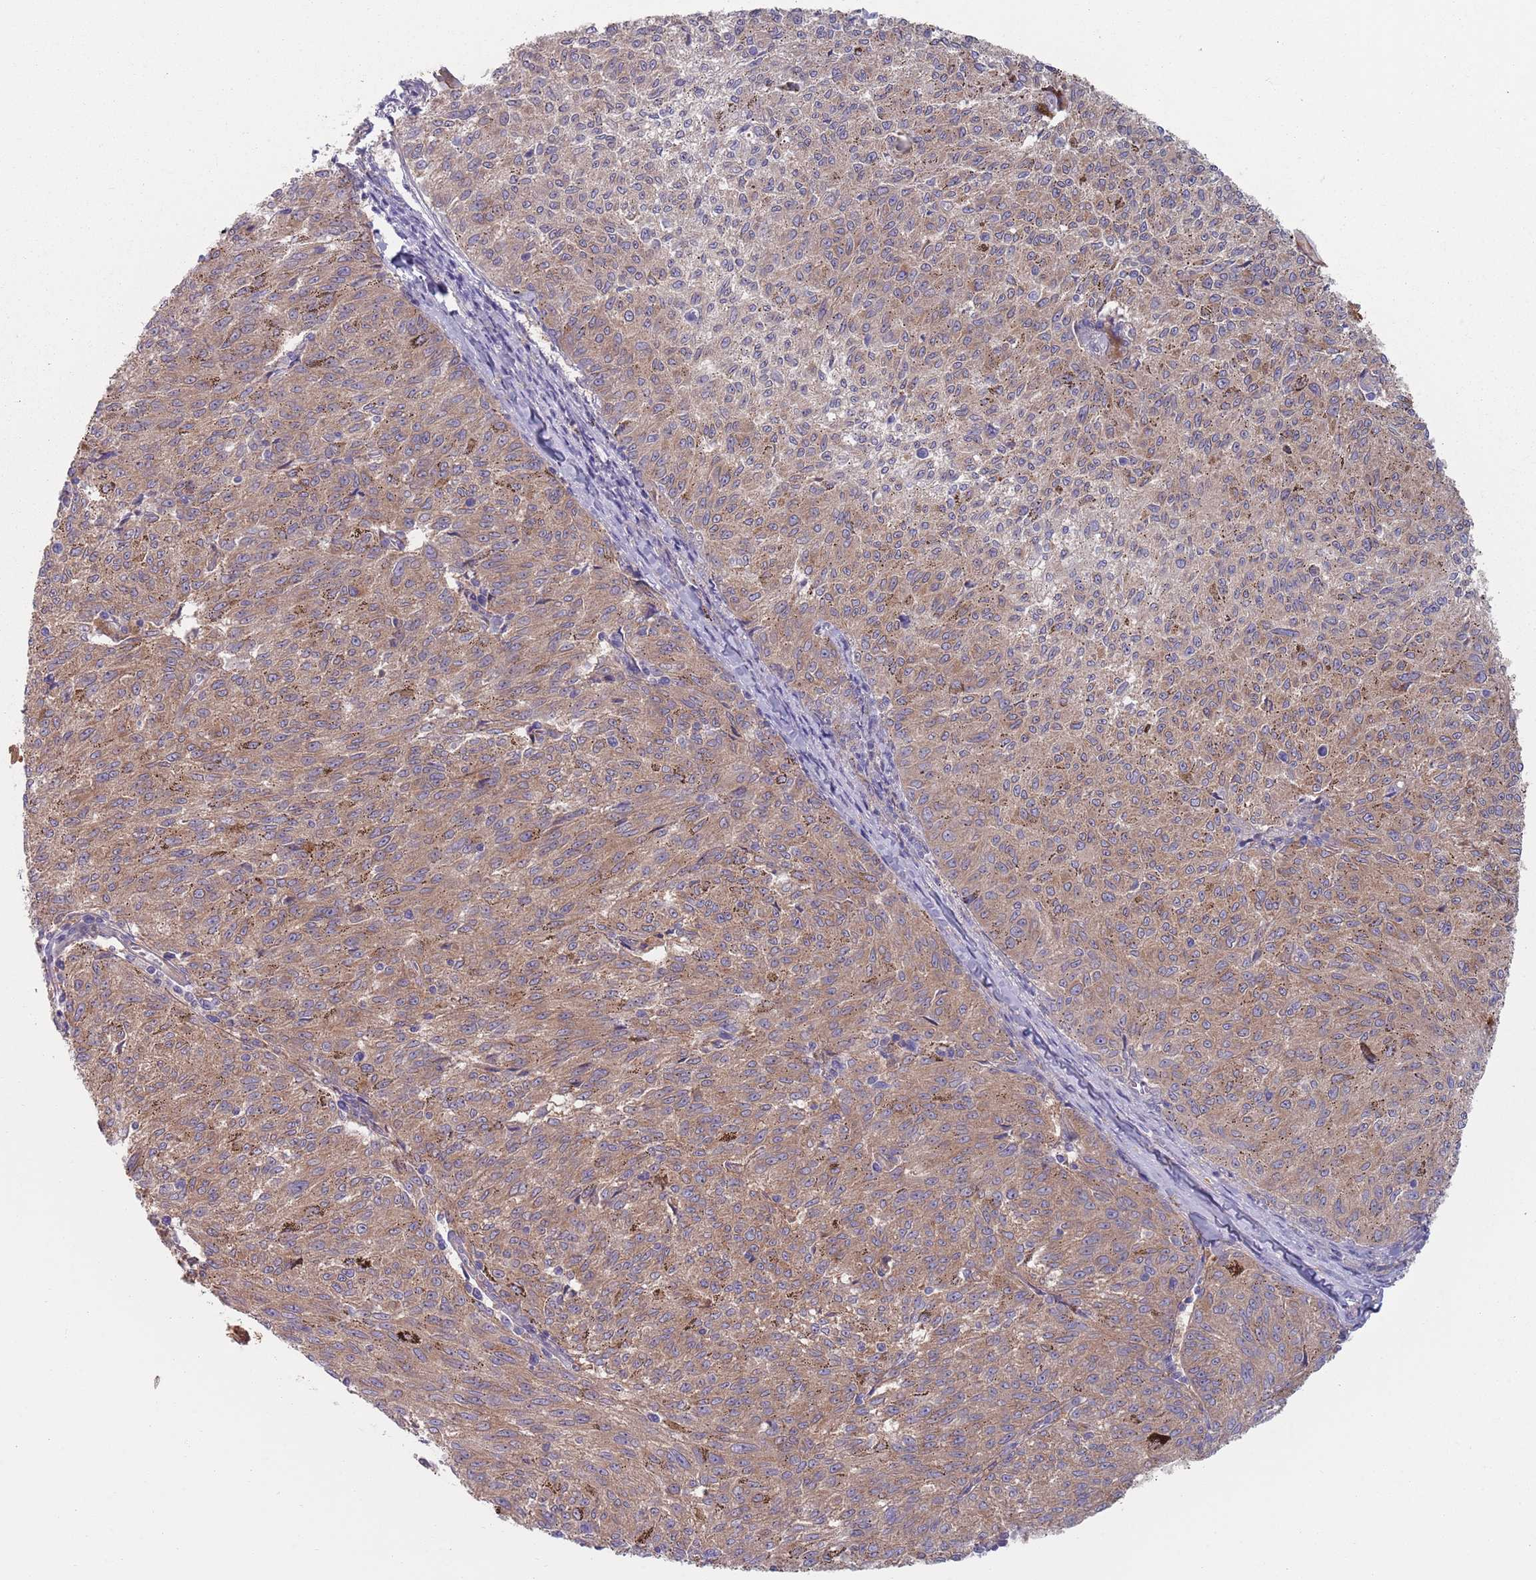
{"staining": {"intensity": "moderate", "quantity": ">75%", "location": "cytoplasmic/membranous"}, "tissue": "melanoma", "cell_type": "Tumor cells", "image_type": "cancer", "snomed": [{"axis": "morphology", "description": "Malignant melanoma, NOS"}, {"axis": "topography", "description": "Skin"}], "caption": "Melanoma stained for a protein shows moderate cytoplasmic/membranous positivity in tumor cells.", "gene": "APPL2", "patient": {"sex": "female", "age": 72}}